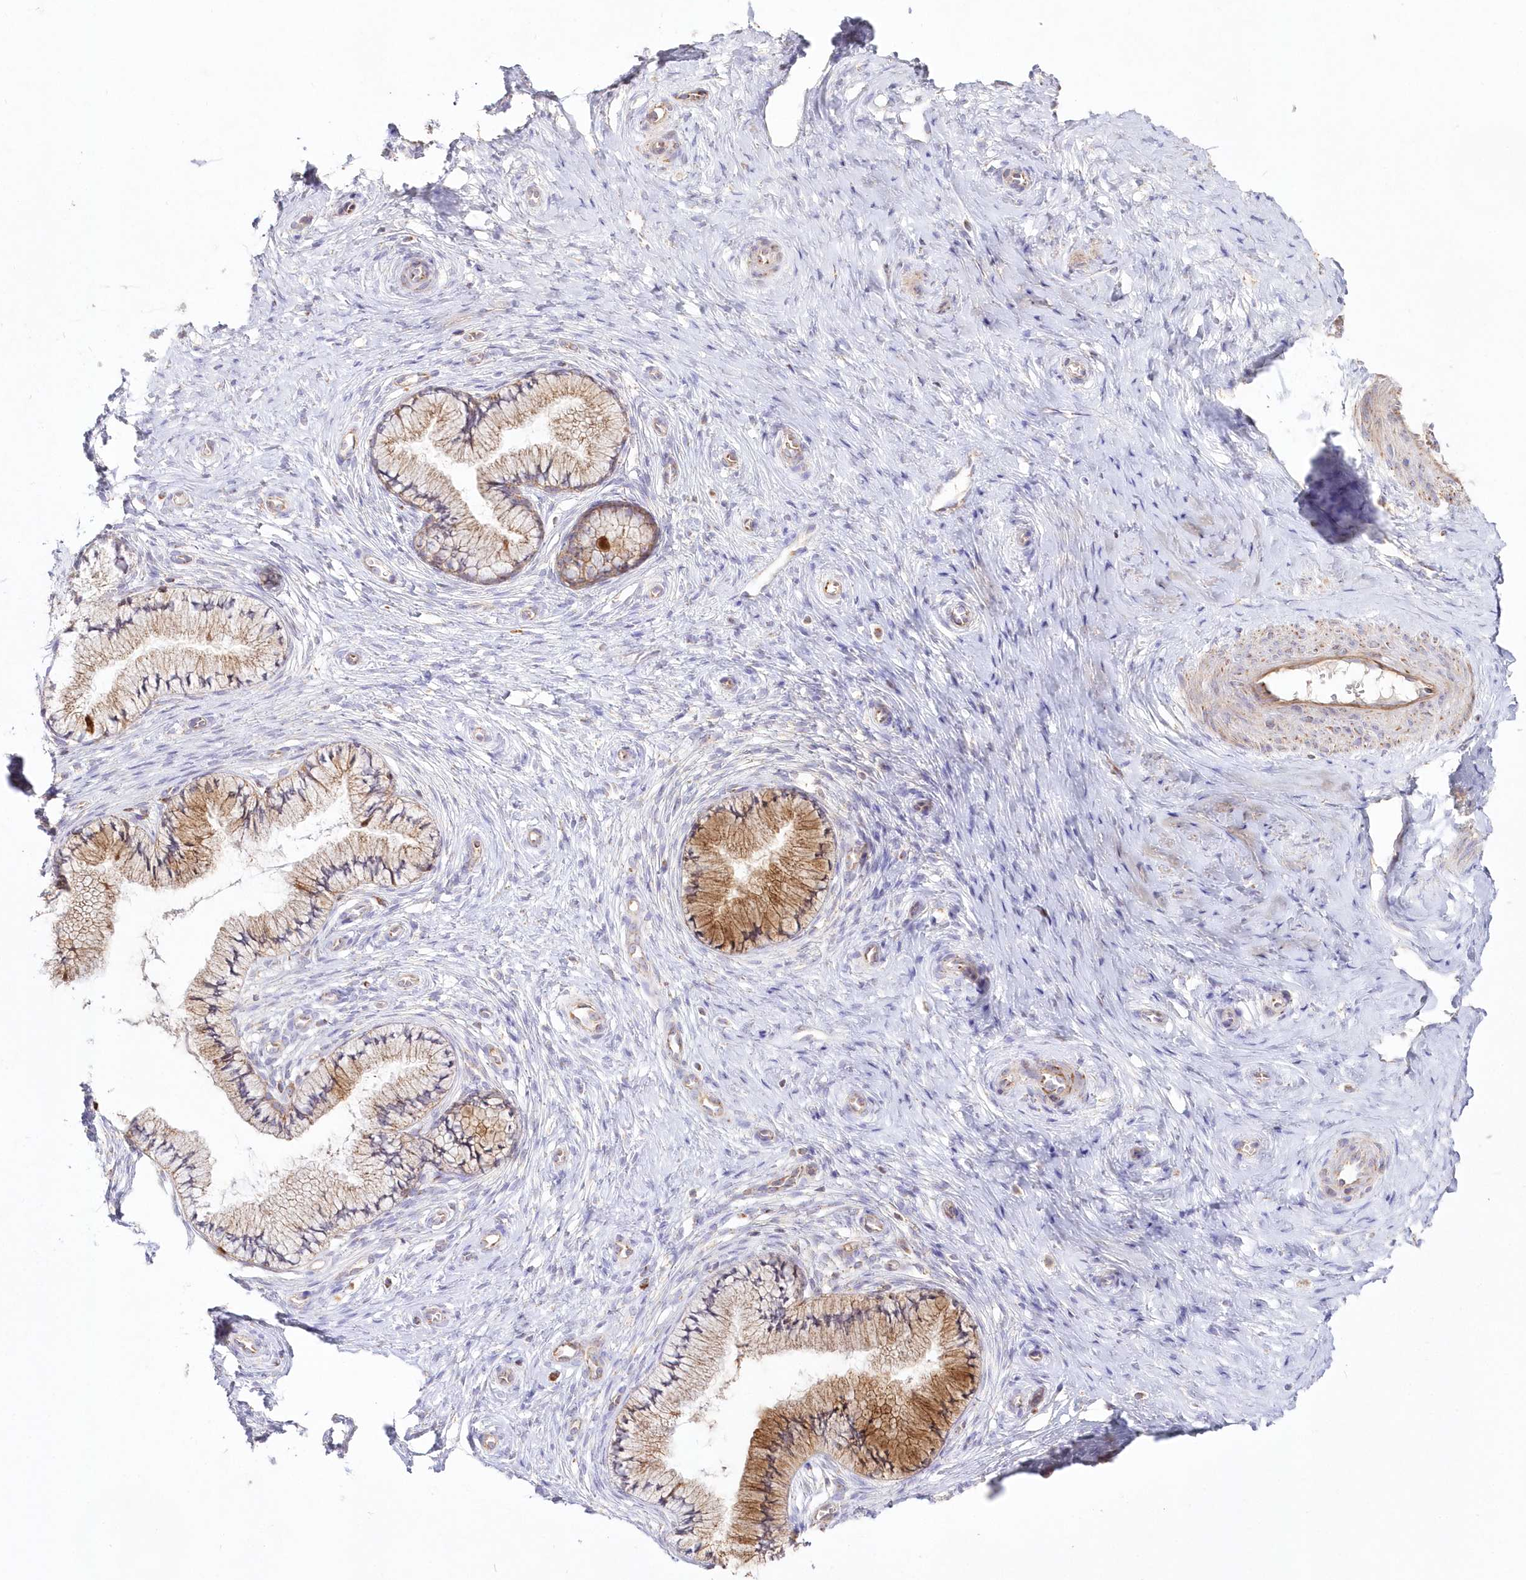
{"staining": {"intensity": "moderate", "quantity": ">75%", "location": "cytoplasmic/membranous"}, "tissue": "cervix", "cell_type": "Glandular cells", "image_type": "normal", "snomed": [{"axis": "morphology", "description": "Normal tissue, NOS"}, {"axis": "topography", "description": "Cervix"}], "caption": "A high-resolution histopathology image shows immunohistochemistry staining of unremarkable cervix, which exhibits moderate cytoplasmic/membranous positivity in approximately >75% of glandular cells.", "gene": "DNA2", "patient": {"sex": "female", "age": 36}}